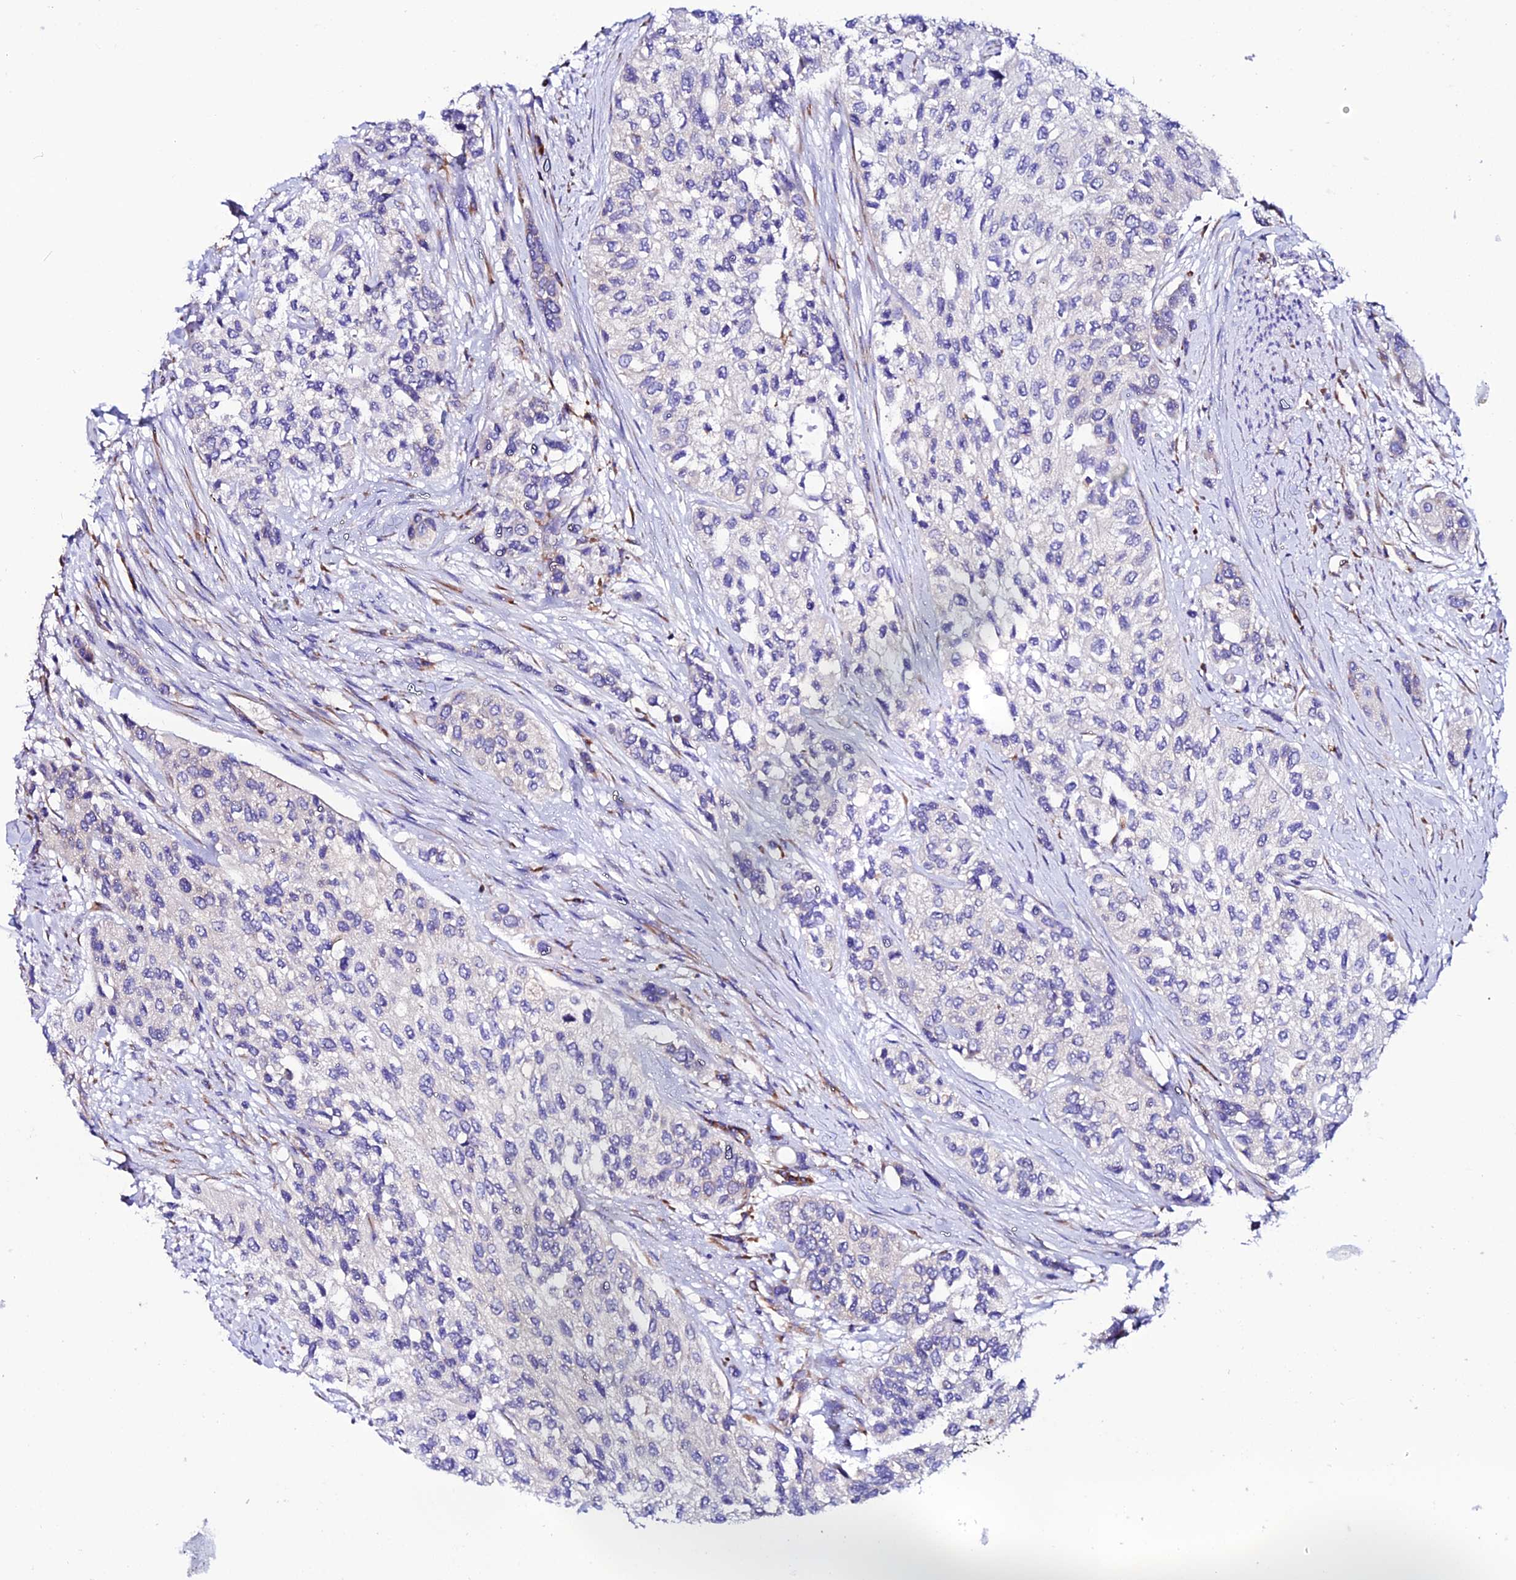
{"staining": {"intensity": "negative", "quantity": "none", "location": "none"}, "tissue": "urothelial cancer", "cell_type": "Tumor cells", "image_type": "cancer", "snomed": [{"axis": "morphology", "description": "Normal tissue, NOS"}, {"axis": "morphology", "description": "Urothelial carcinoma, High grade"}, {"axis": "topography", "description": "Vascular tissue"}, {"axis": "topography", "description": "Urinary bladder"}], "caption": "Tumor cells show no significant expression in urothelial cancer.", "gene": "EEF1G", "patient": {"sex": "female", "age": 56}}